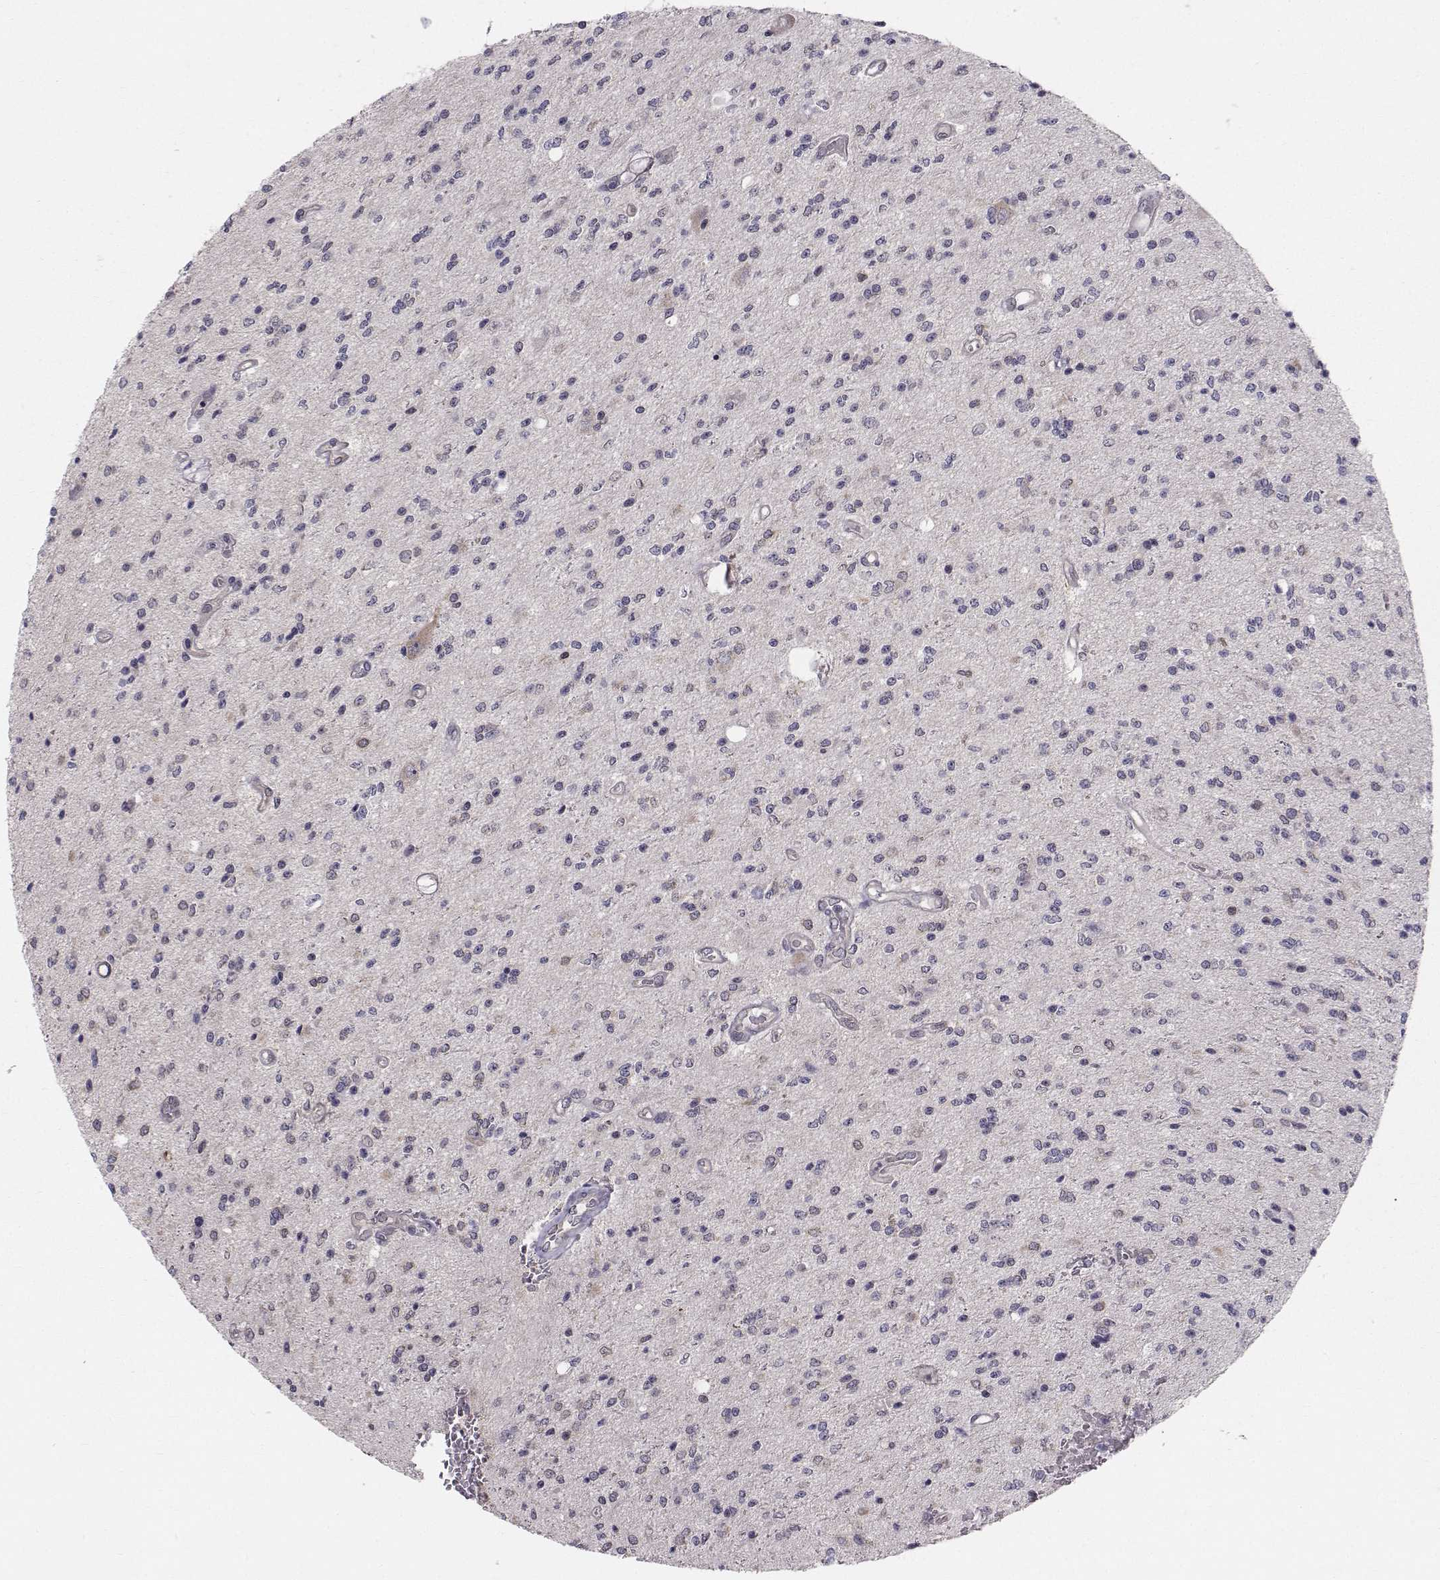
{"staining": {"intensity": "moderate", "quantity": "<25%", "location": "cytoplasmic/membranous"}, "tissue": "glioma", "cell_type": "Tumor cells", "image_type": "cancer", "snomed": [{"axis": "morphology", "description": "Glioma, malignant, Low grade"}, {"axis": "topography", "description": "Brain"}], "caption": "A high-resolution photomicrograph shows immunohistochemistry (IHC) staining of glioma, which exhibits moderate cytoplasmic/membranous expression in approximately <25% of tumor cells.", "gene": "HSP90AB1", "patient": {"sex": "male", "age": 67}}